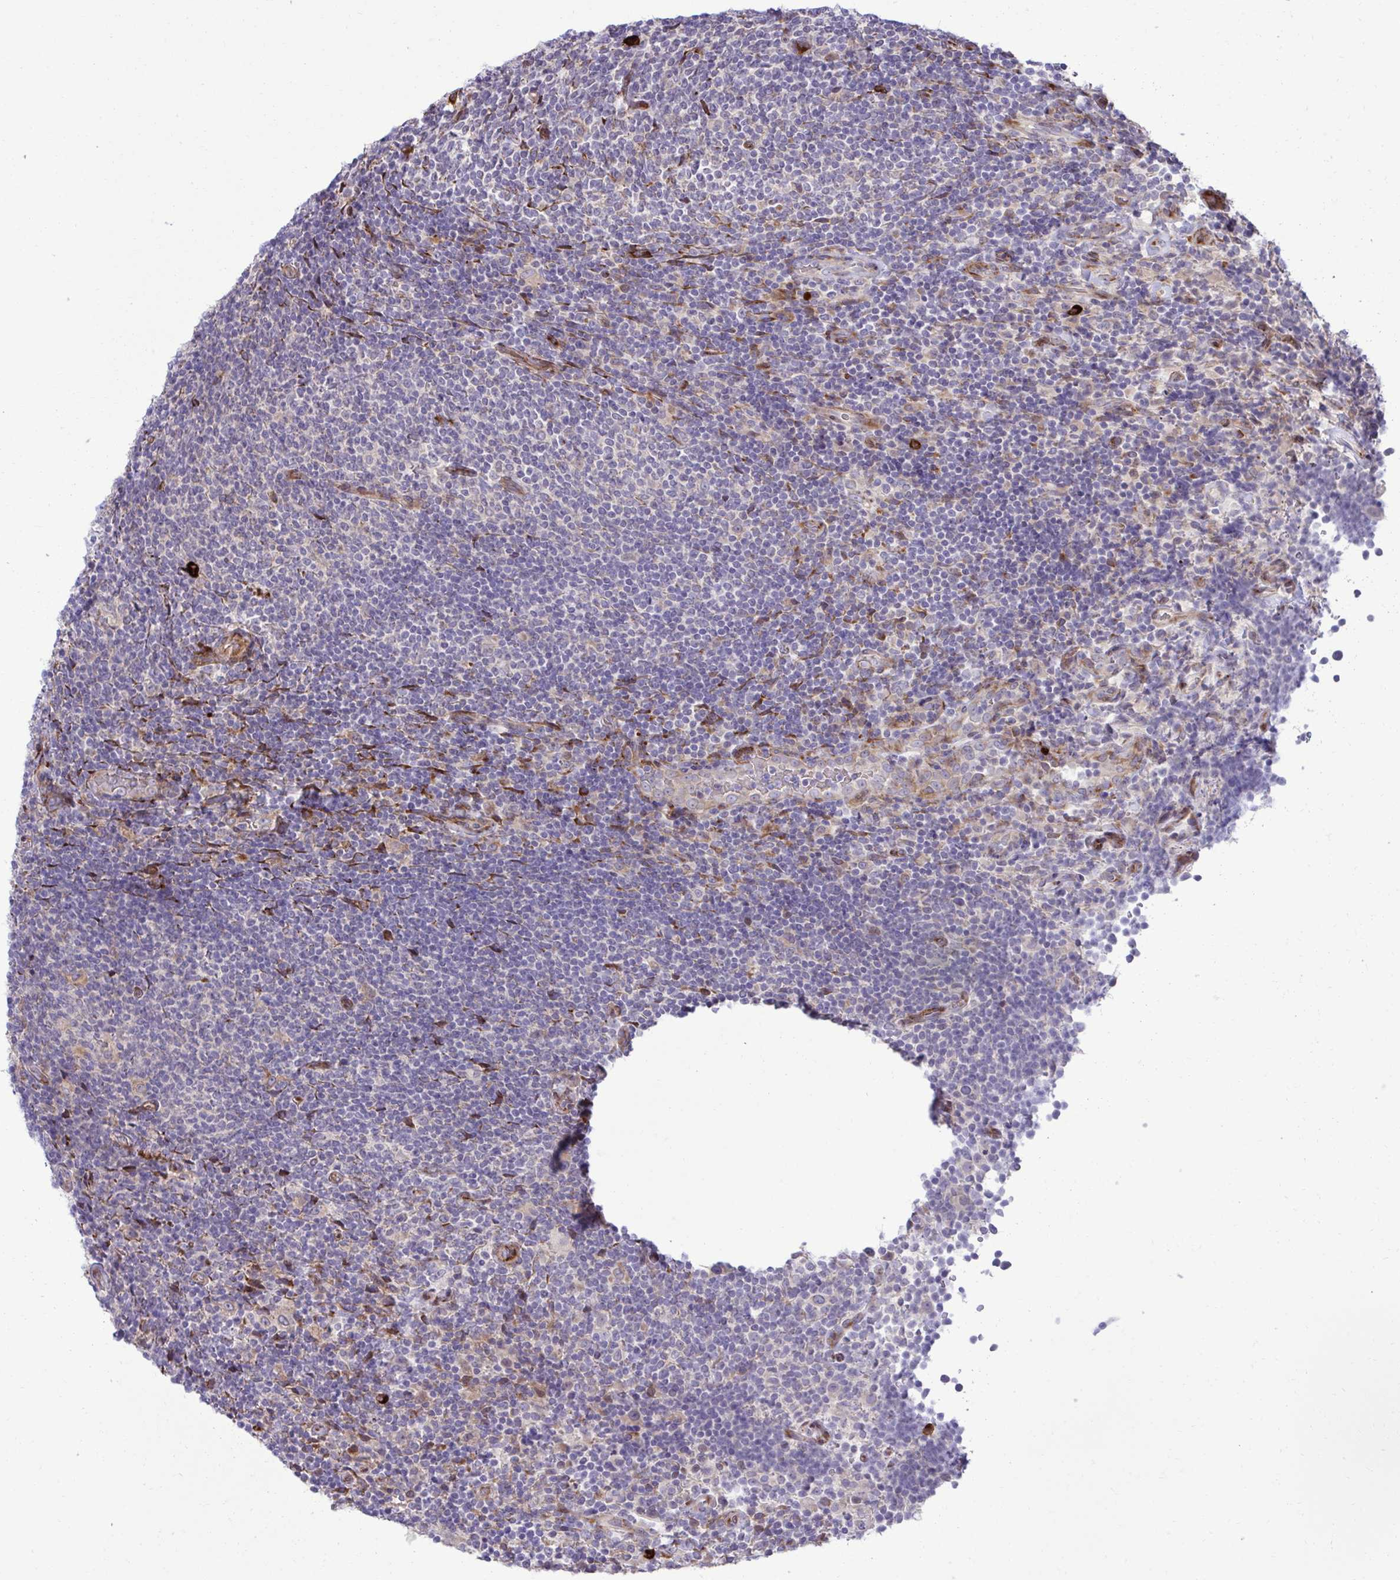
{"staining": {"intensity": "negative", "quantity": "none", "location": "none"}, "tissue": "lymphoma", "cell_type": "Tumor cells", "image_type": "cancer", "snomed": [{"axis": "morphology", "description": "Malignant lymphoma, non-Hodgkin's type, Low grade"}, {"axis": "topography", "description": "Lymph node"}], "caption": "A micrograph of low-grade malignant lymphoma, non-Hodgkin's type stained for a protein displays no brown staining in tumor cells.", "gene": "LIMS1", "patient": {"sex": "male", "age": 52}}